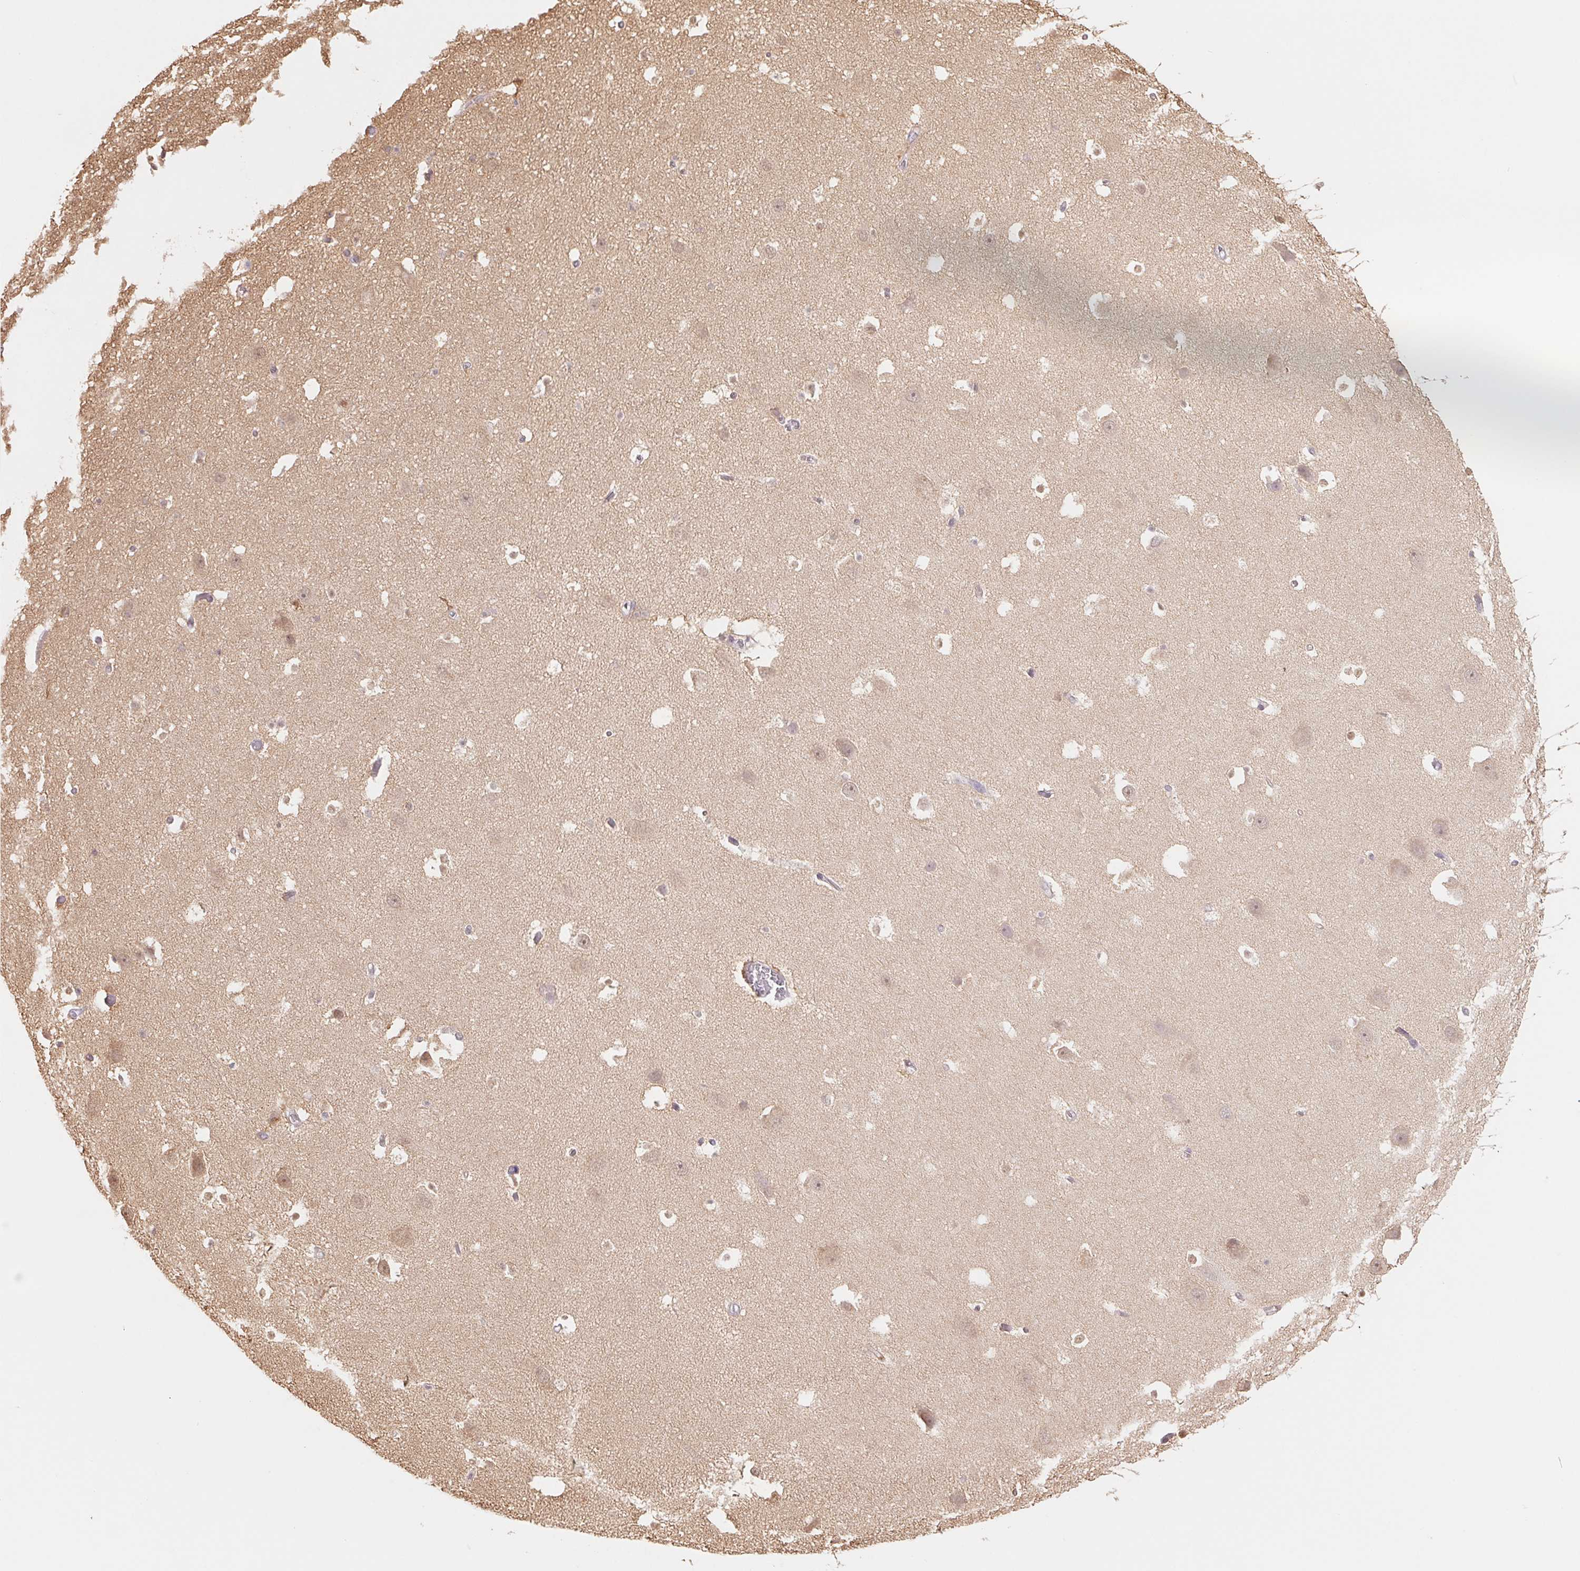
{"staining": {"intensity": "negative", "quantity": "none", "location": "none"}, "tissue": "hippocampus", "cell_type": "Glial cells", "image_type": "normal", "snomed": [{"axis": "morphology", "description": "Normal tissue, NOS"}, {"axis": "topography", "description": "Hippocampus"}], "caption": "The micrograph shows no significant expression in glial cells of hippocampus. (DAB (3,3'-diaminobenzidine) immunohistochemistry (IHC) visualized using brightfield microscopy, high magnification).", "gene": "CDC123", "patient": {"sex": "male", "age": 26}}